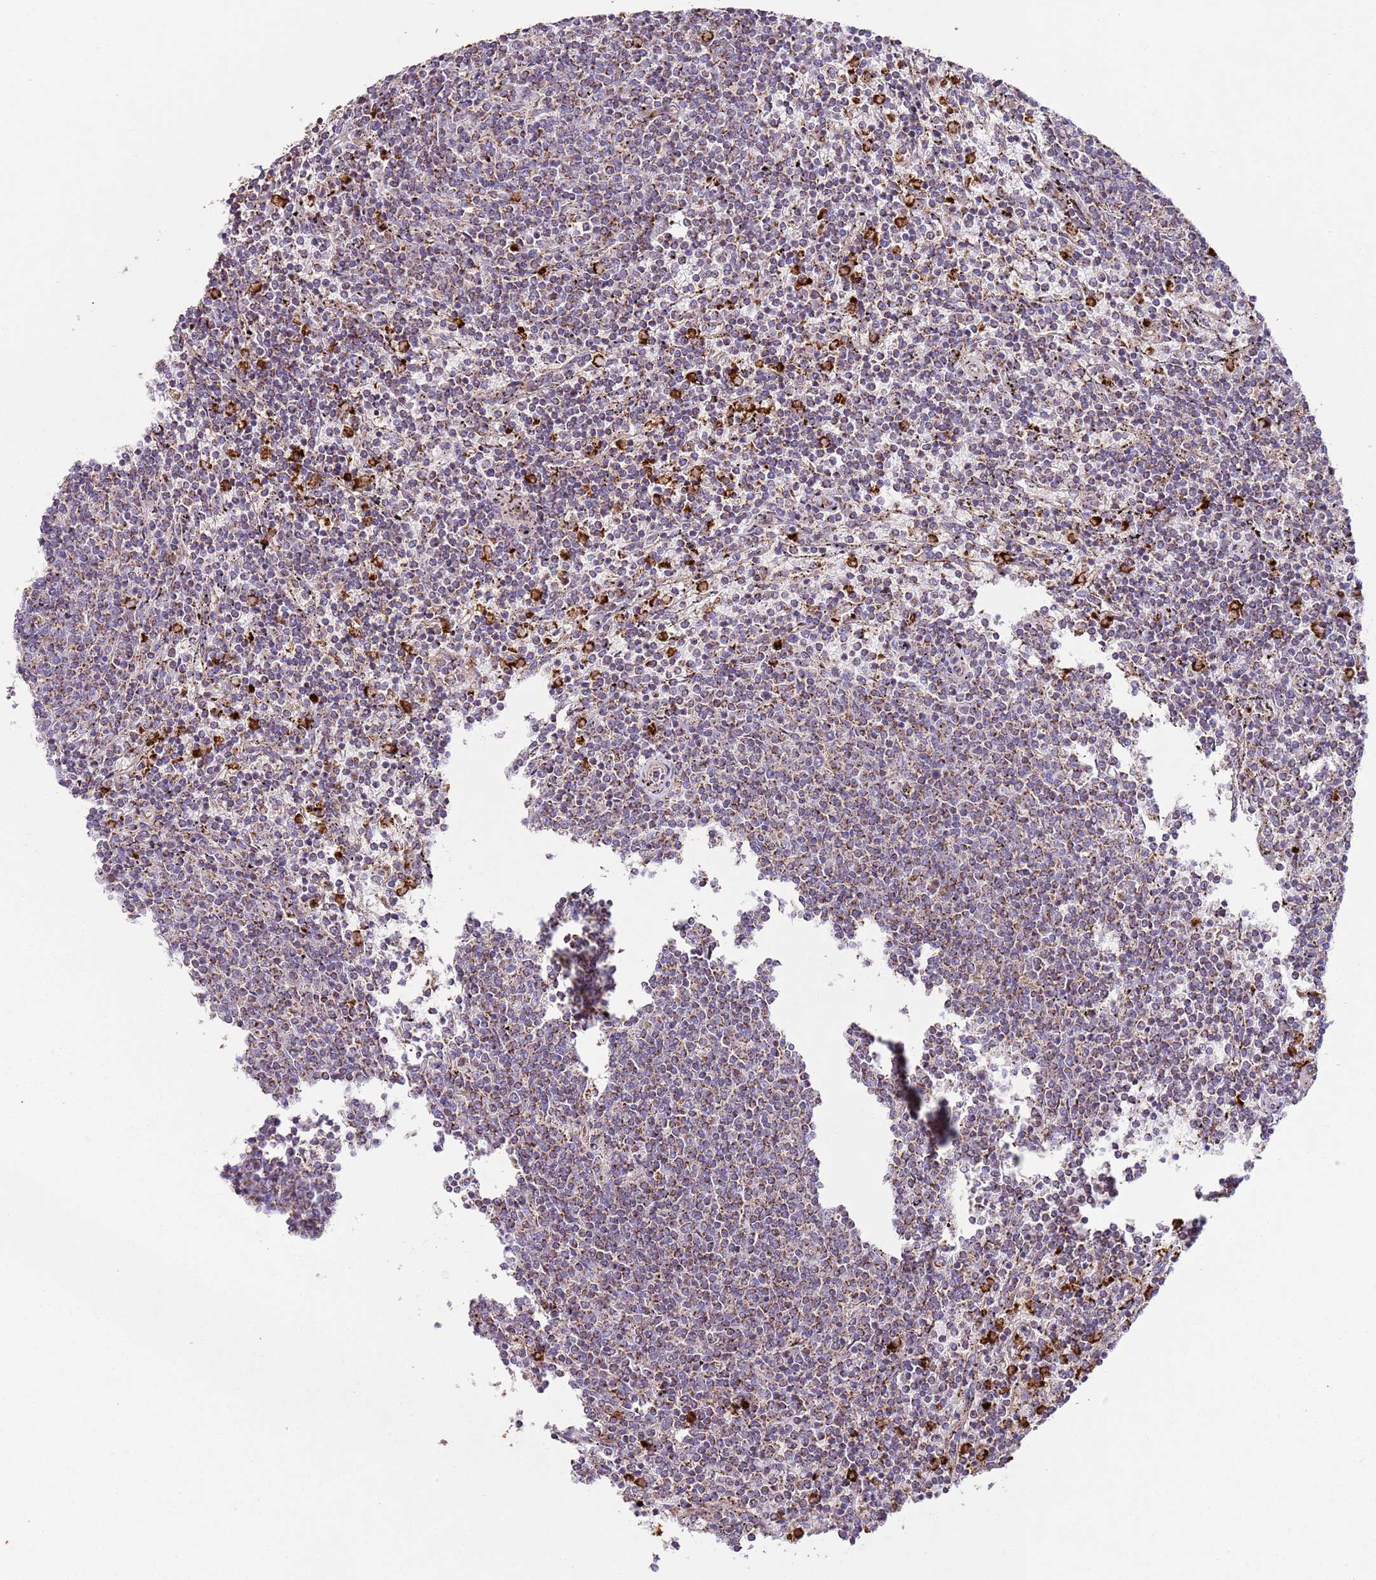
{"staining": {"intensity": "weak", "quantity": "25%-75%", "location": "cytoplasmic/membranous"}, "tissue": "lymphoma", "cell_type": "Tumor cells", "image_type": "cancer", "snomed": [{"axis": "morphology", "description": "Malignant lymphoma, non-Hodgkin's type, Low grade"}, {"axis": "topography", "description": "Spleen"}], "caption": "Protein analysis of malignant lymphoma, non-Hodgkin's type (low-grade) tissue exhibits weak cytoplasmic/membranous positivity in approximately 25%-75% of tumor cells.", "gene": "FBXO33", "patient": {"sex": "female", "age": 50}}